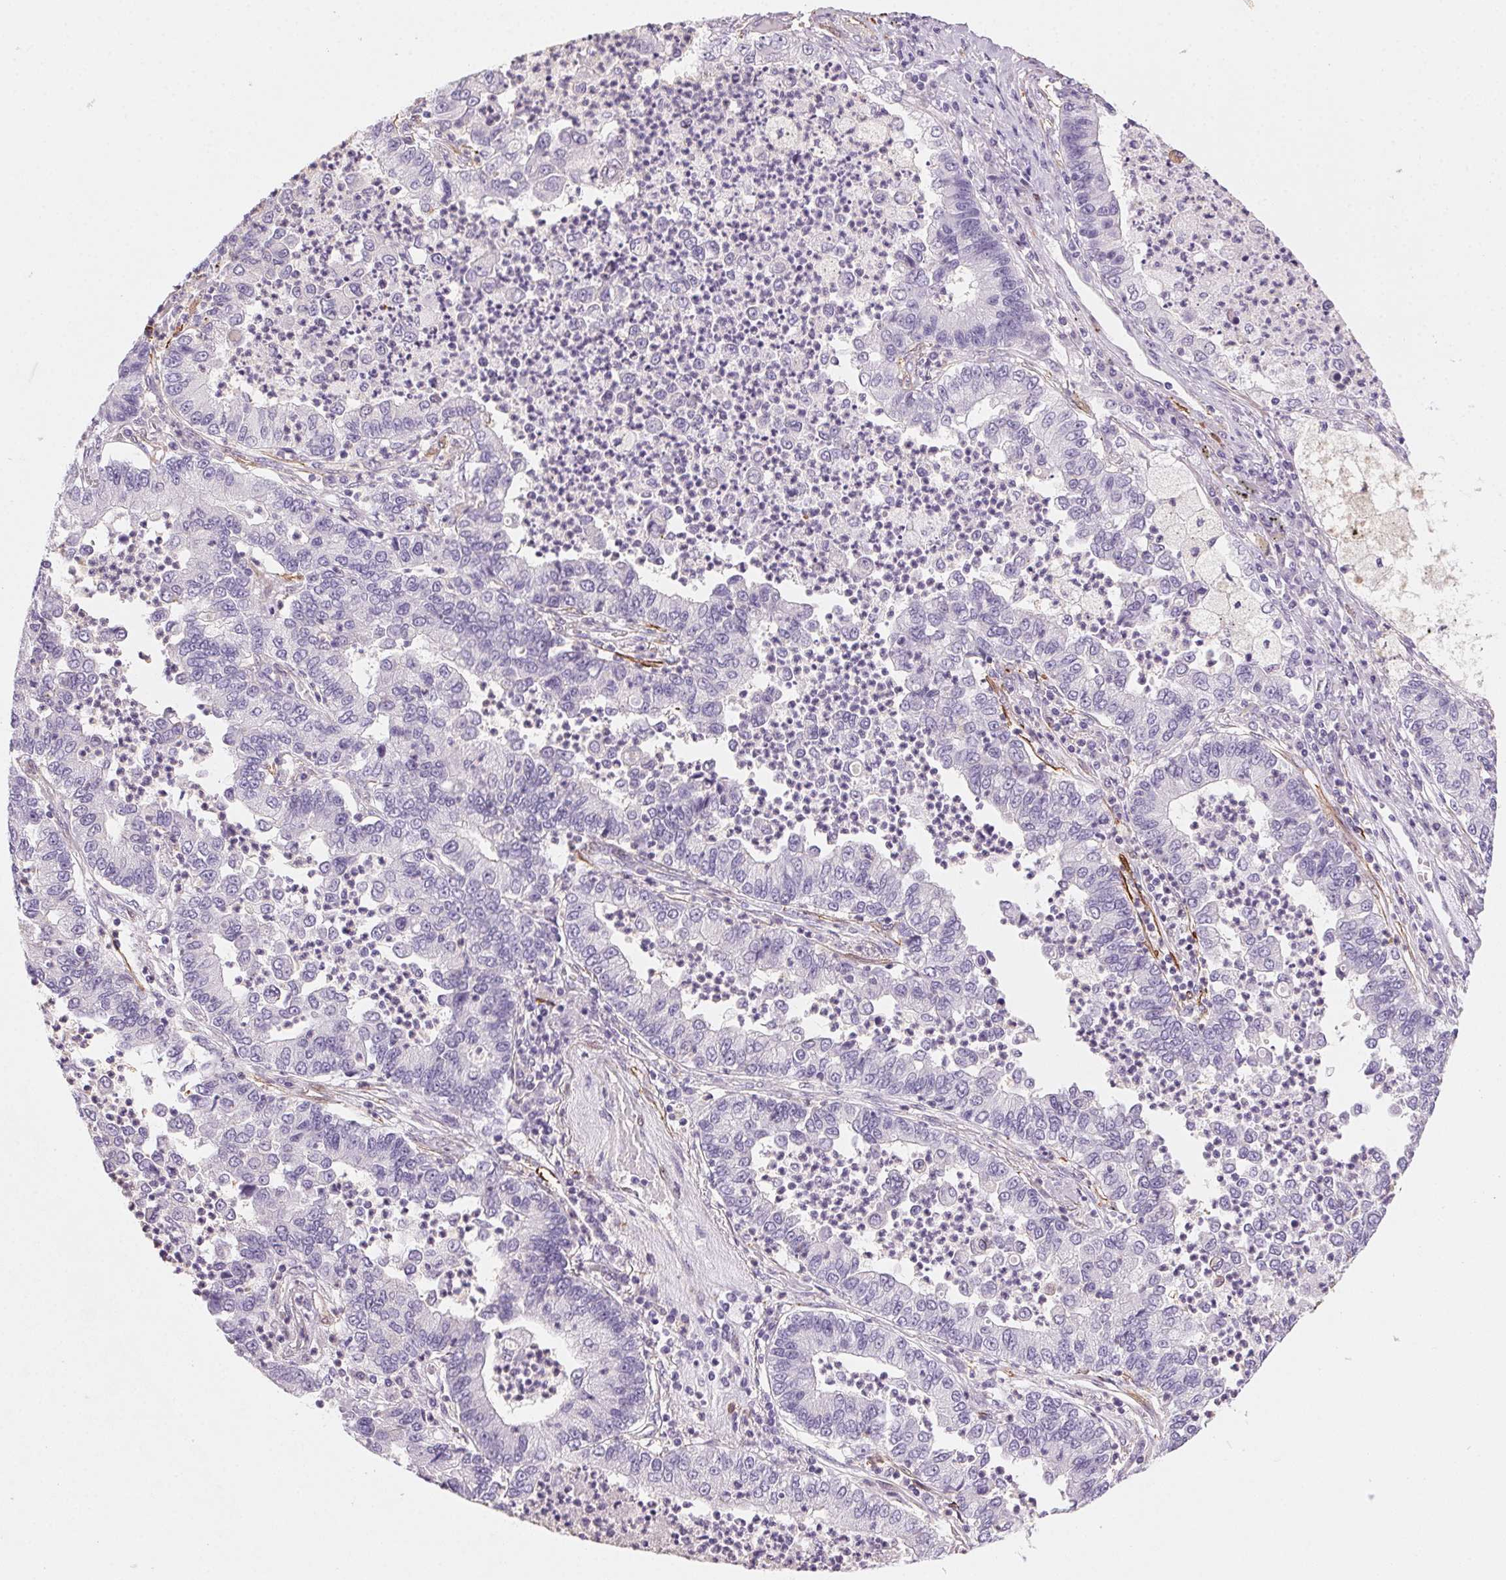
{"staining": {"intensity": "negative", "quantity": "none", "location": "none"}, "tissue": "lung cancer", "cell_type": "Tumor cells", "image_type": "cancer", "snomed": [{"axis": "morphology", "description": "Adenocarcinoma, NOS"}, {"axis": "topography", "description": "Lung"}], "caption": "High magnification brightfield microscopy of adenocarcinoma (lung) stained with DAB (3,3'-diaminobenzidine) (brown) and counterstained with hematoxylin (blue): tumor cells show no significant expression. Brightfield microscopy of immunohistochemistry stained with DAB (brown) and hematoxylin (blue), captured at high magnification.", "gene": "GPX8", "patient": {"sex": "female", "age": 57}}